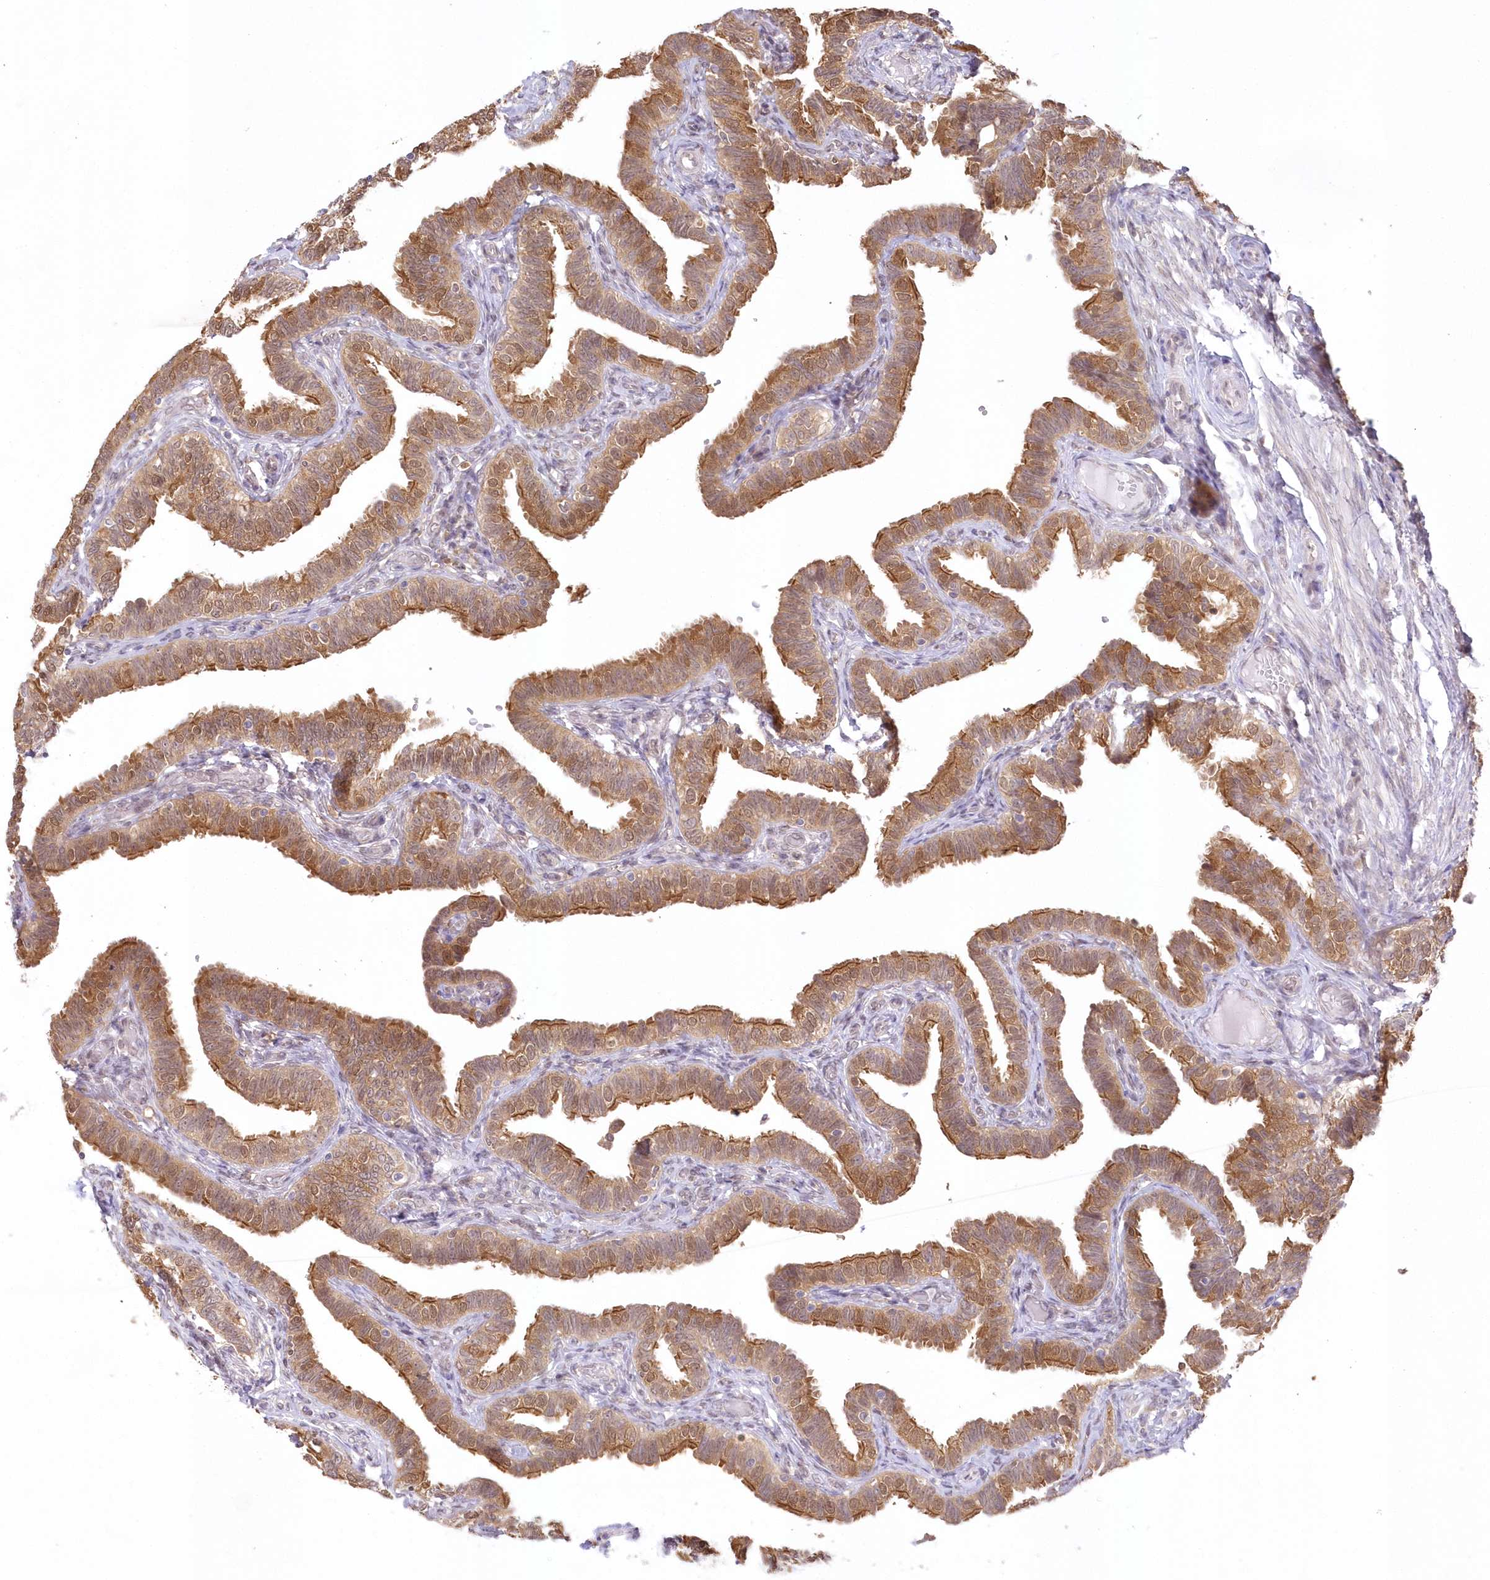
{"staining": {"intensity": "moderate", "quantity": ">75%", "location": "cytoplasmic/membranous,nuclear"}, "tissue": "fallopian tube", "cell_type": "Glandular cells", "image_type": "normal", "snomed": [{"axis": "morphology", "description": "Normal tissue, NOS"}, {"axis": "topography", "description": "Fallopian tube"}], "caption": "Immunohistochemistry of normal human fallopian tube shows medium levels of moderate cytoplasmic/membranous,nuclear positivity in about >75% of glandular cells.", "gene": "RNPEP", "patient": {"sex": "female", "age": 39}}